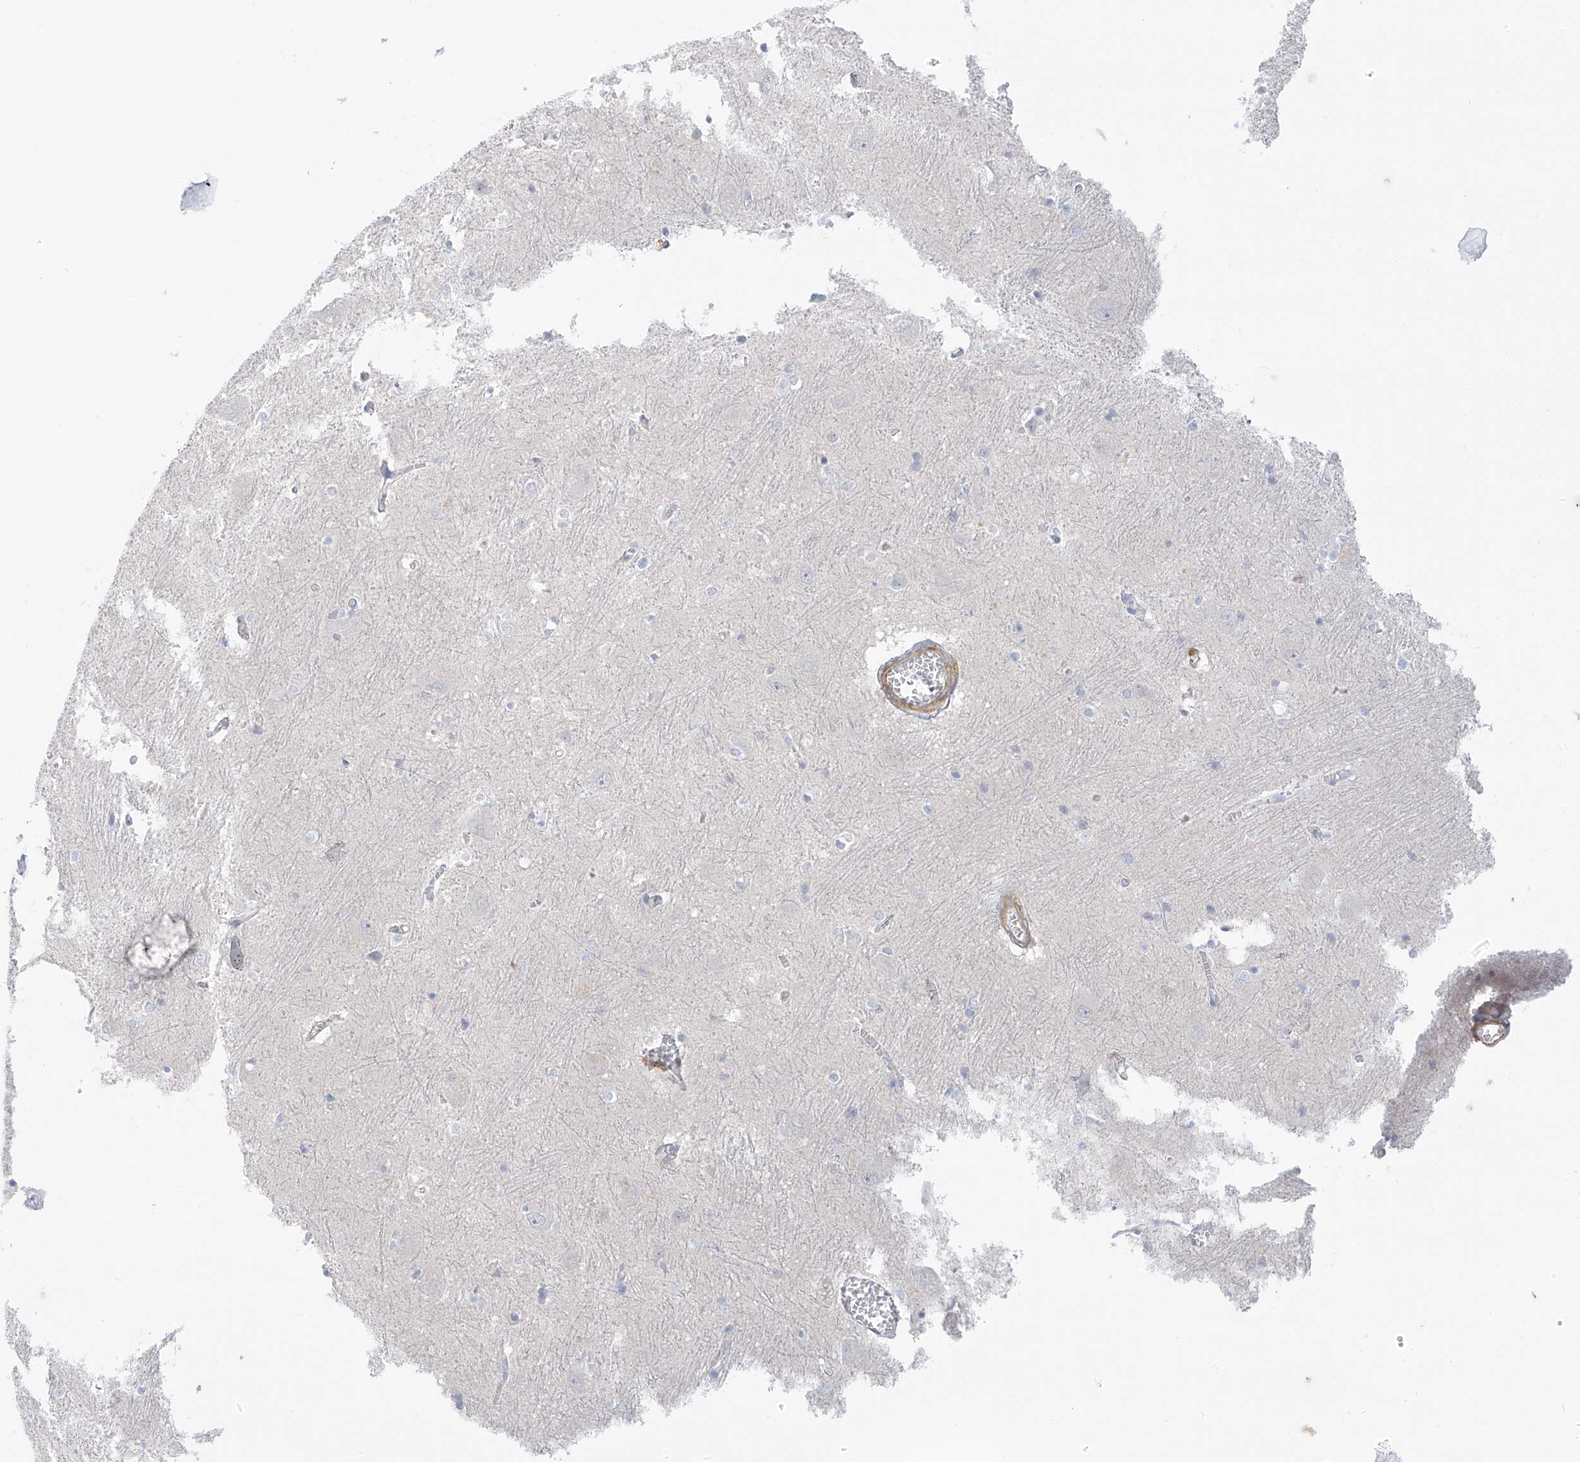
{"staining": {"intensity": "negative", "quantity": "none", "location": "none"}, "tissue": "caudate", "cell_type": "Glial cells", "image_type": "normal", "snomed": [{"axis": "morphology", "description": "Normal tissue, NOS"}, {"axis": "topography", "description": "Lateral ventricle wall"}], "caption": "IHC of unremarkable human caudate exhibits no expression in glial cells. (Stains: DAB IHC with hematoxylin counter stain, Microscopy: brightfield microscopy at high magnification).", "gene": "TAL2", "patient": {"sex": "male", "age": 37}}